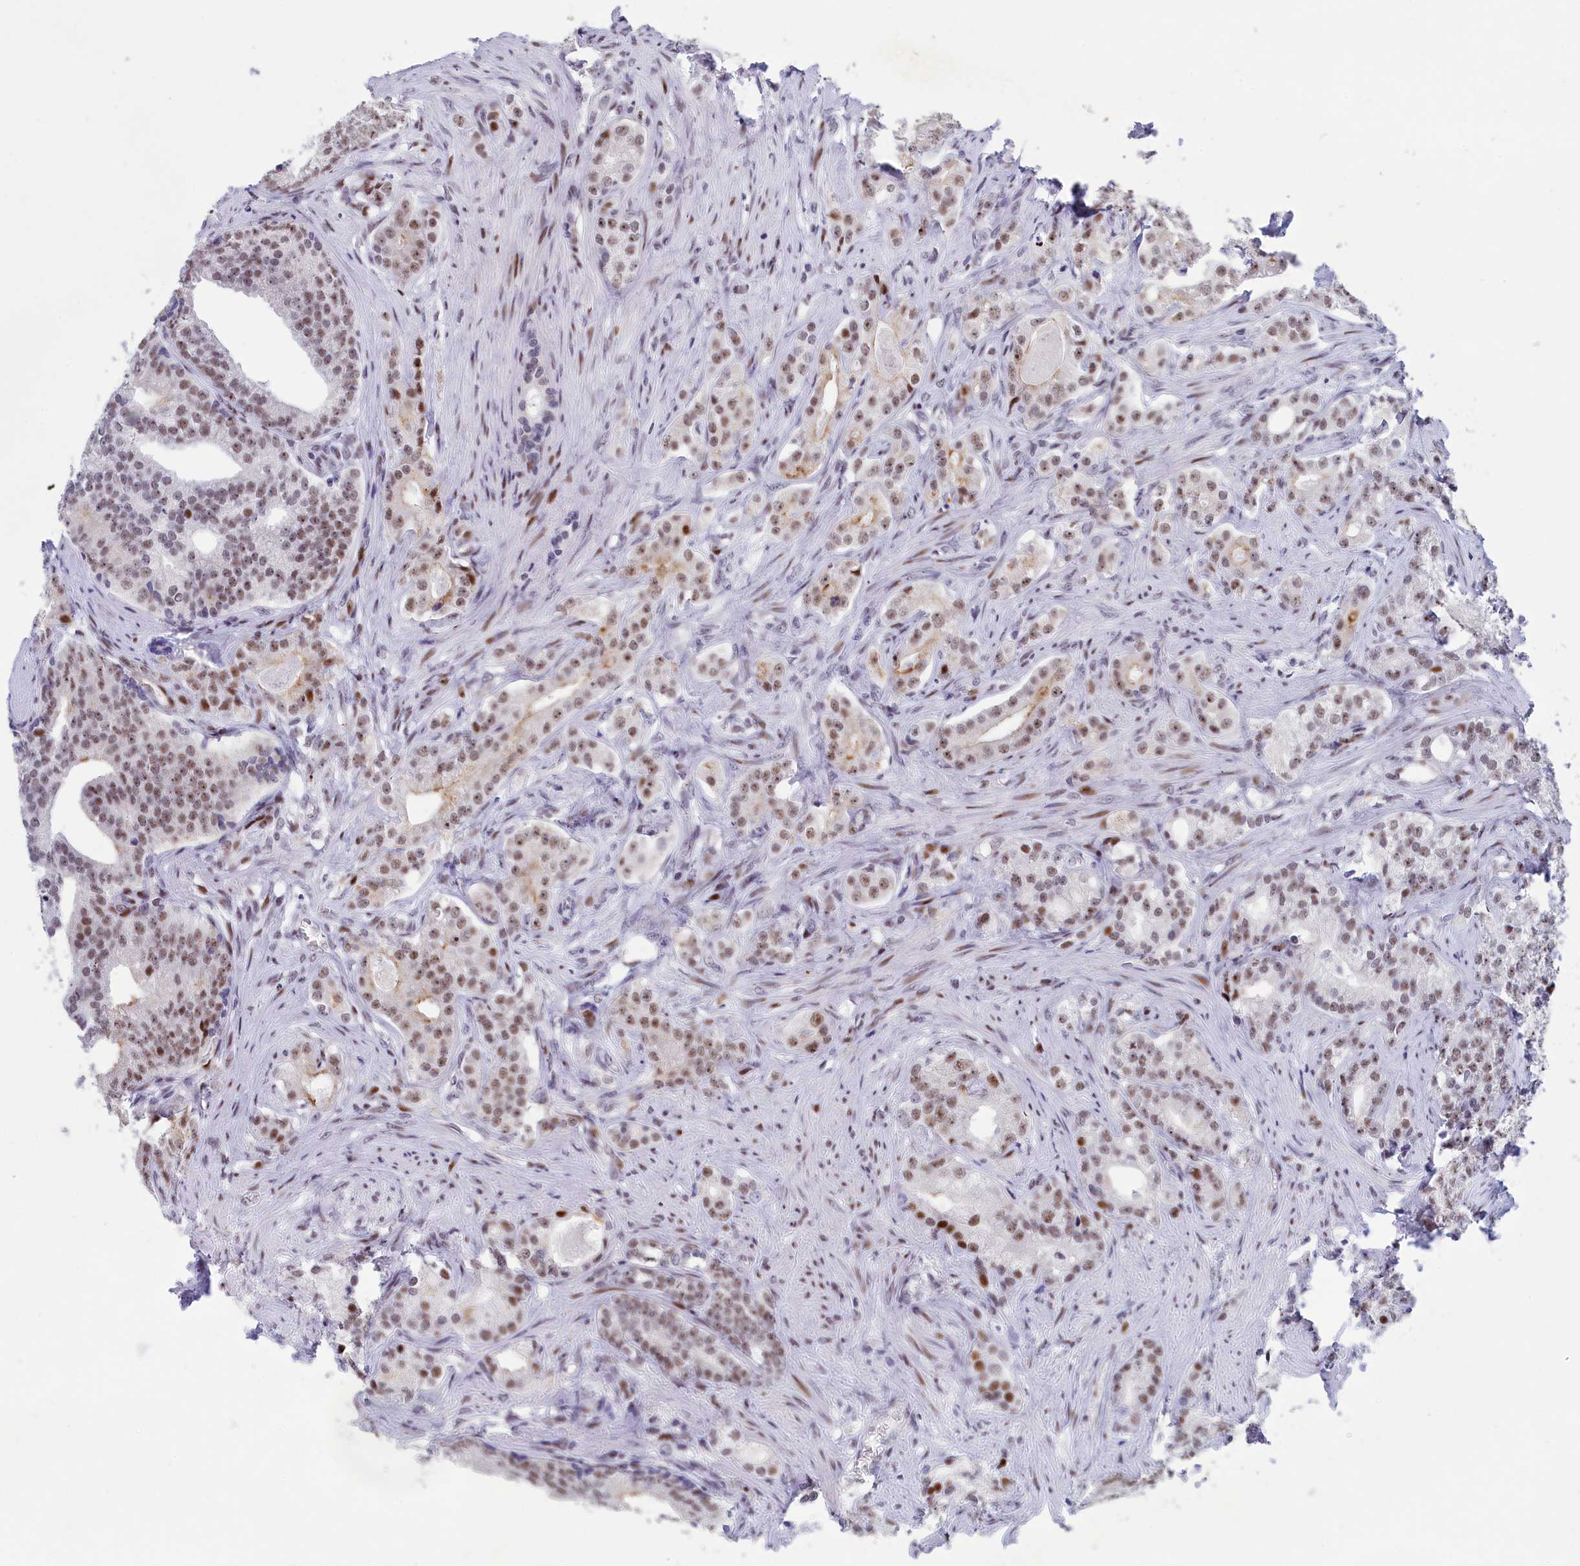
{"staining": {"intensity": "moderate", "quantity": ">75%", "location": "nuclear"}, "tissue": "prostate cancer", "cell_type": "Tumor cells", "image_type": "cancer", "snomed": [{"axis": "morphology", "description": "Adenocarcinoma, Low grade"}, {"axis": "topography", "description": "Prostate"}], "caption": "Immunohistochemical staining of human prostate cancer reveals medium levels of moderate nuclear protein staining in about >75% of tumor cells.", "gene": "NSA2", "patient": {"sex": "male", "age": 71}}